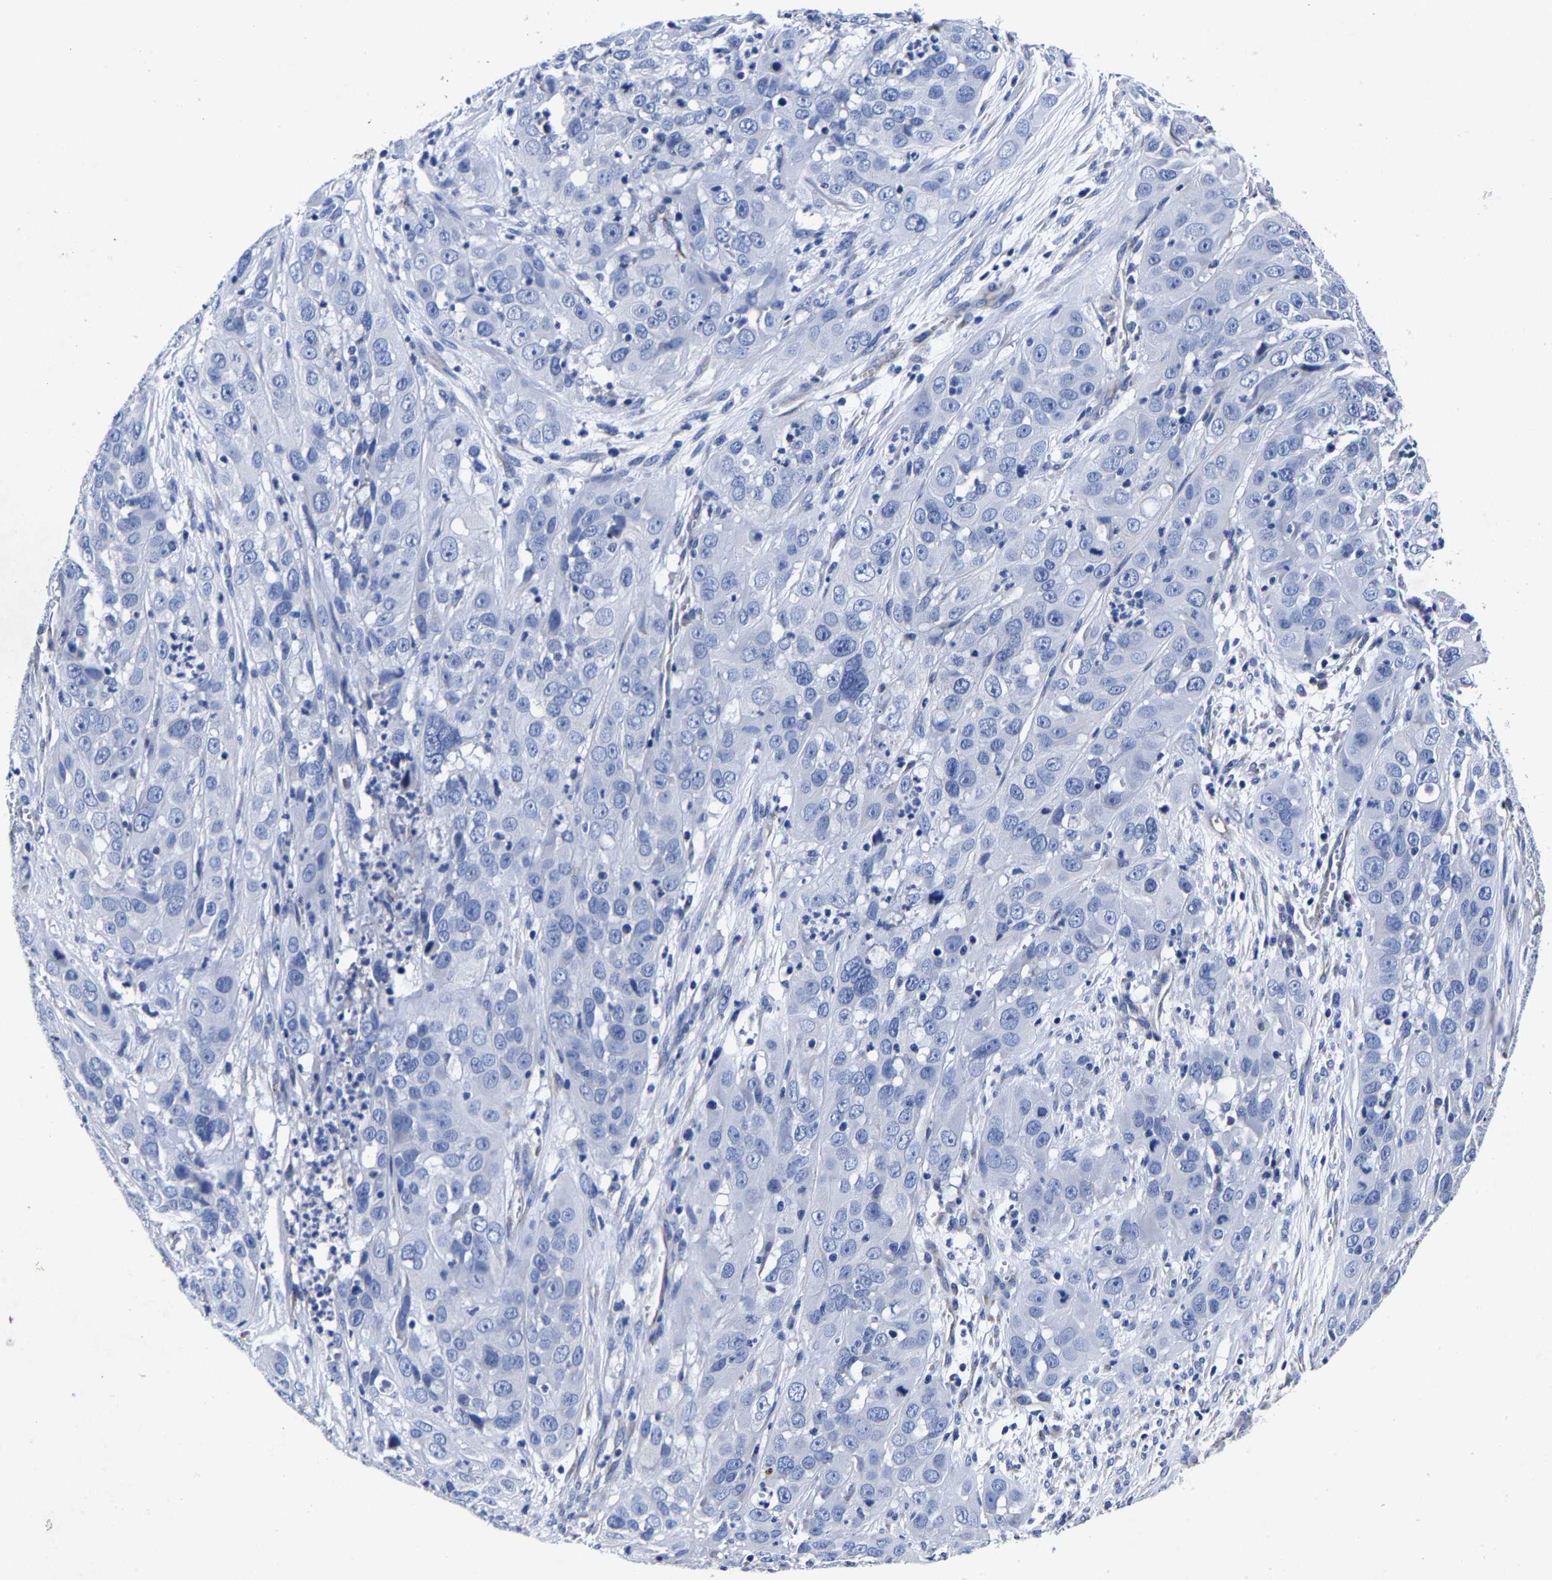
{"staining": {"intensity": "negative", "quantity": "none", "location": "none"}, "tissue": "cervical cancer", "cell_type": "Tumor cells", "image_type": "cancer", "snomed": [{"axis": "morphology", "description": "Squamous cell carcinoma, NOS"}, {"axis": "topography", "description": "Cervix"}], "caption": "Protein analysis of cervical cancer (squamous cell carcinoma) reveals no significant positivity in tumor cells.", "gene": "AASS", "patient": {"sex": "female", "age": 32}}